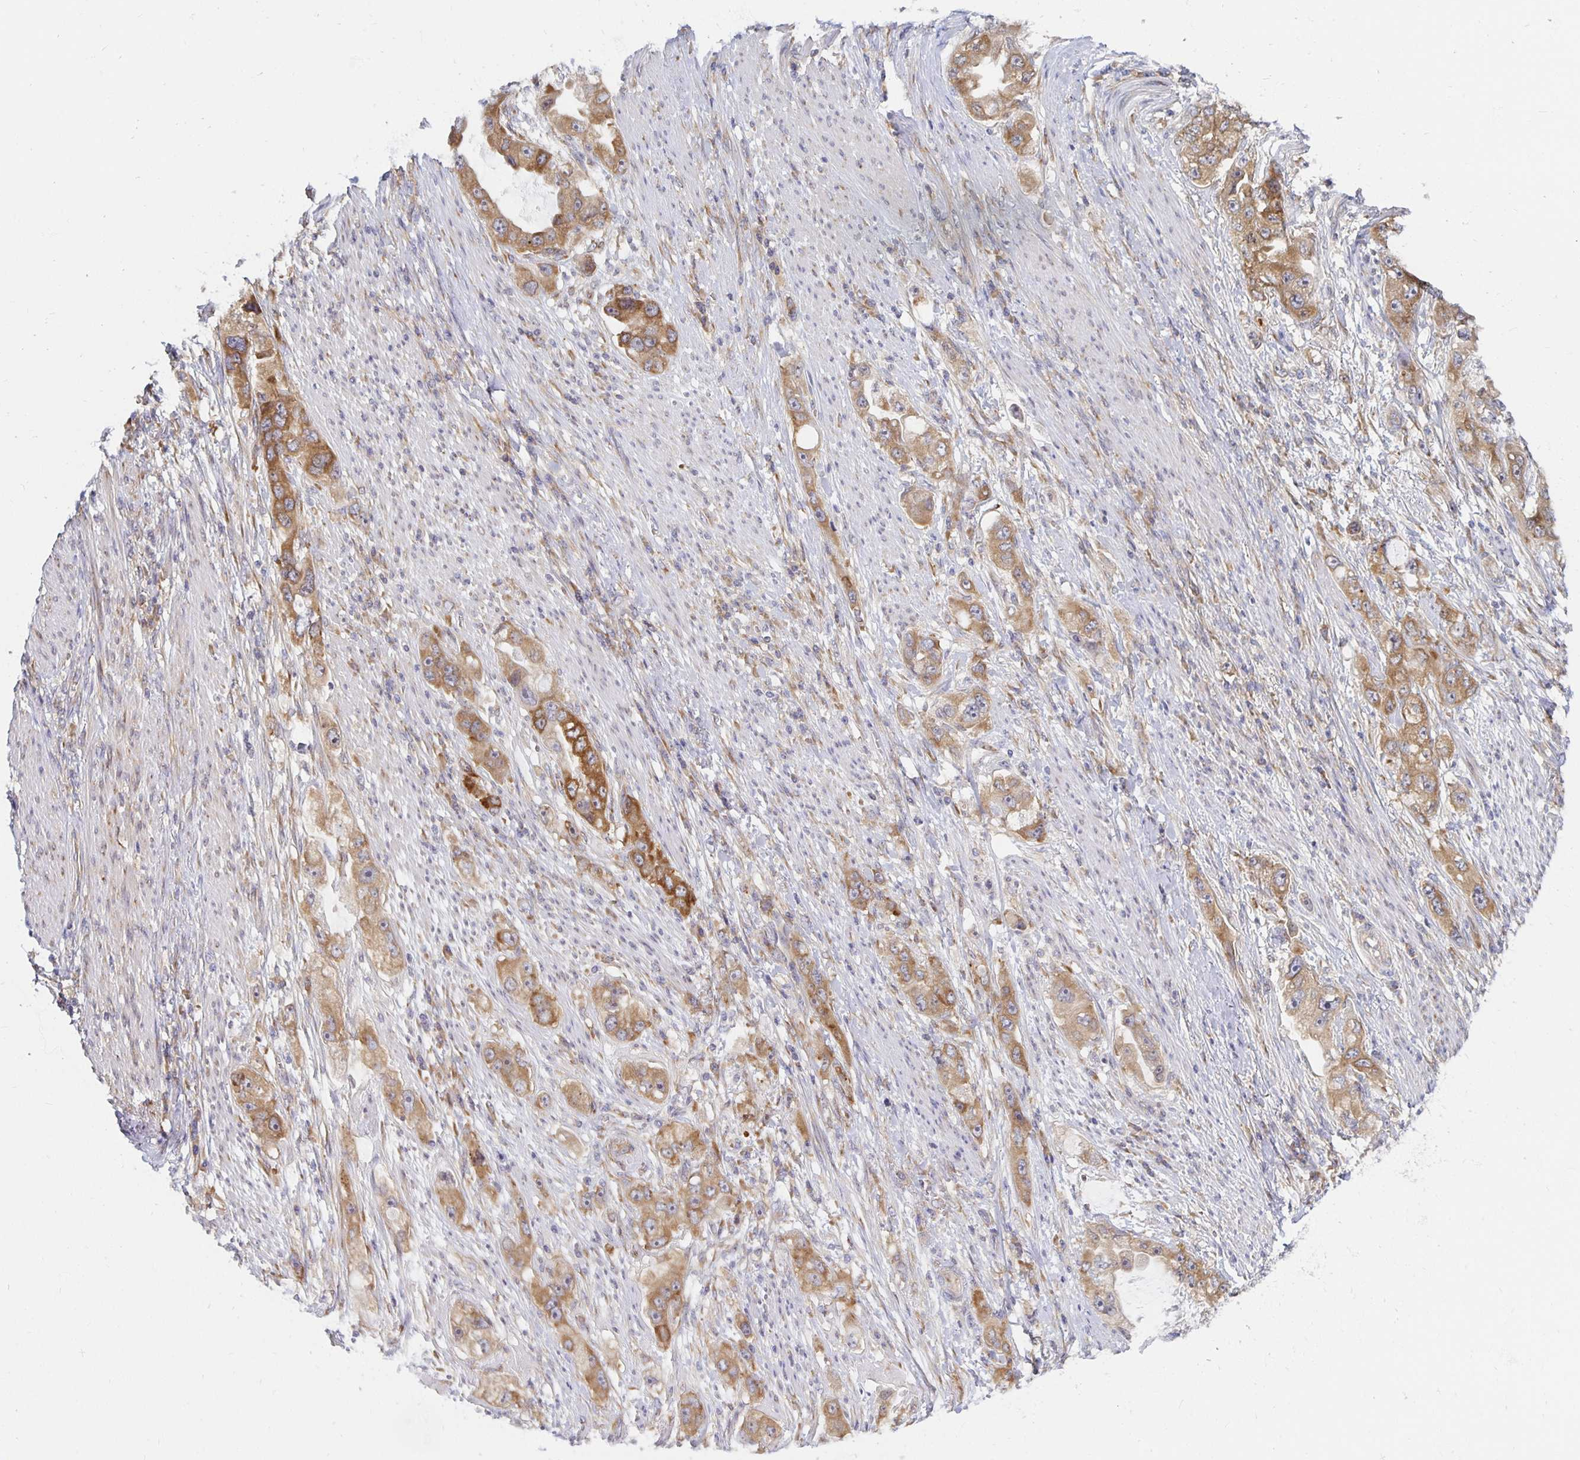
{"staining": {"intensity": "moderate", "quantity": ">75%", "location": "cytoplasmic/membranous"}, "tissue": "stomach cancer", "cell_type": "Tumor cells", "image_type": "cancer", "snomed": [{"axis": "morphology", "description": "Adenocarcinoma, NOS"}, {"axis": "topography", "description": "Stomach, lower"}], "caption": "Immunohistochemical staining of human stomach cancer exhibits moderate cytoplasmic/membranous protein positivity in approximately >75% of tumor cells.", "gene": "PDAP1", "patient": {"sex": "female", "age": 93}}